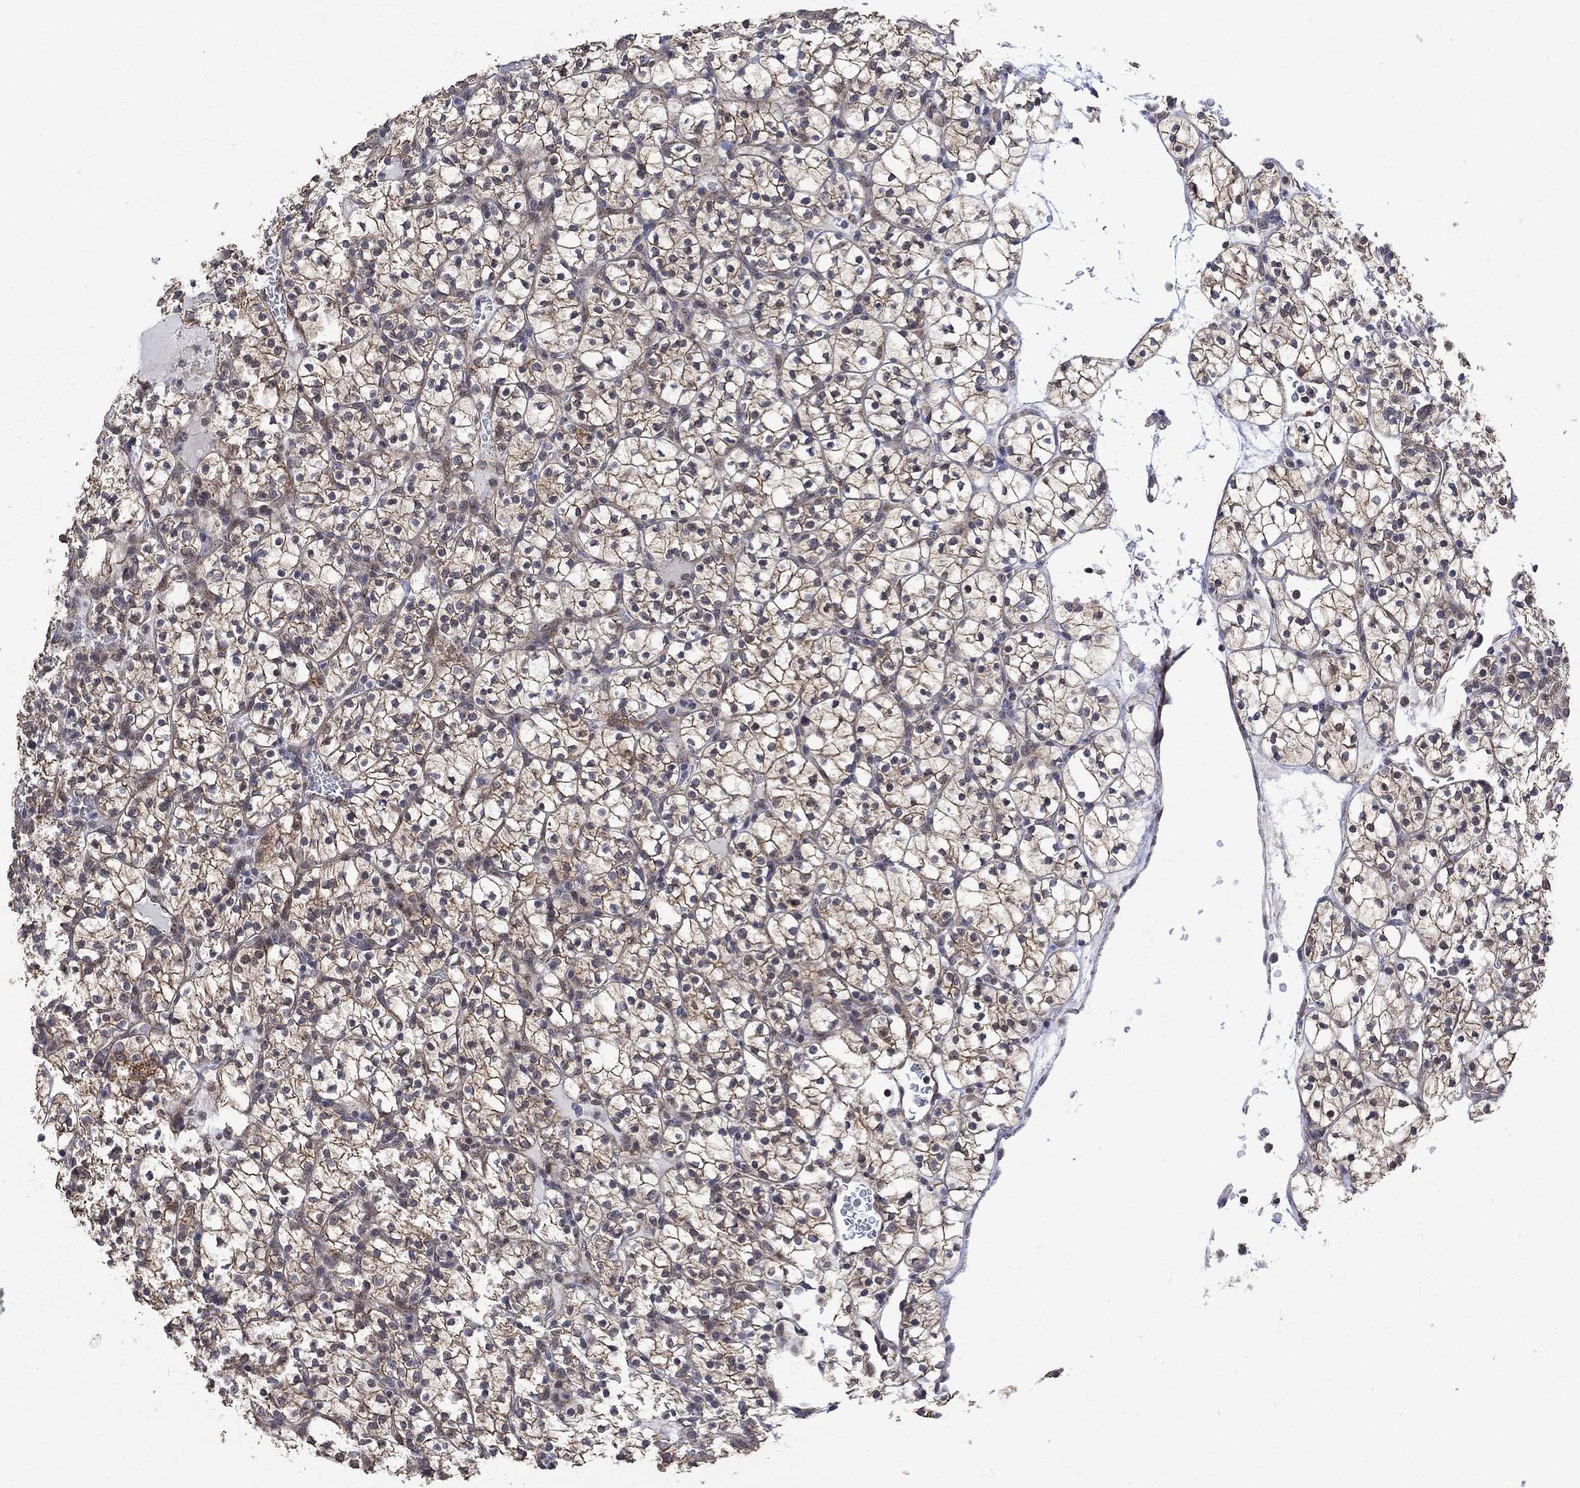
{"staining": {"intensity": "strong", "quantity": "25%-75%", "location": "cytoplasmic/membranous"}, "tissue": "renal cancer", "cell_type": "Tumor cells", "image_type": "cancer", "snomed": [{"axis": "morphology", "description": "Adenocarcinoma, NOS"}, {"axis": "topography", "description": "Kidney"}], "caption": "Renal adenocarcinoma was stained to show a protein in brown. There is high levels of strong cytoplasmic/membranous positivity in approximately 25%-75% of tumor cells.", "gene": "ANKRA2", "patient": {"sex": "female", "age": 89}}